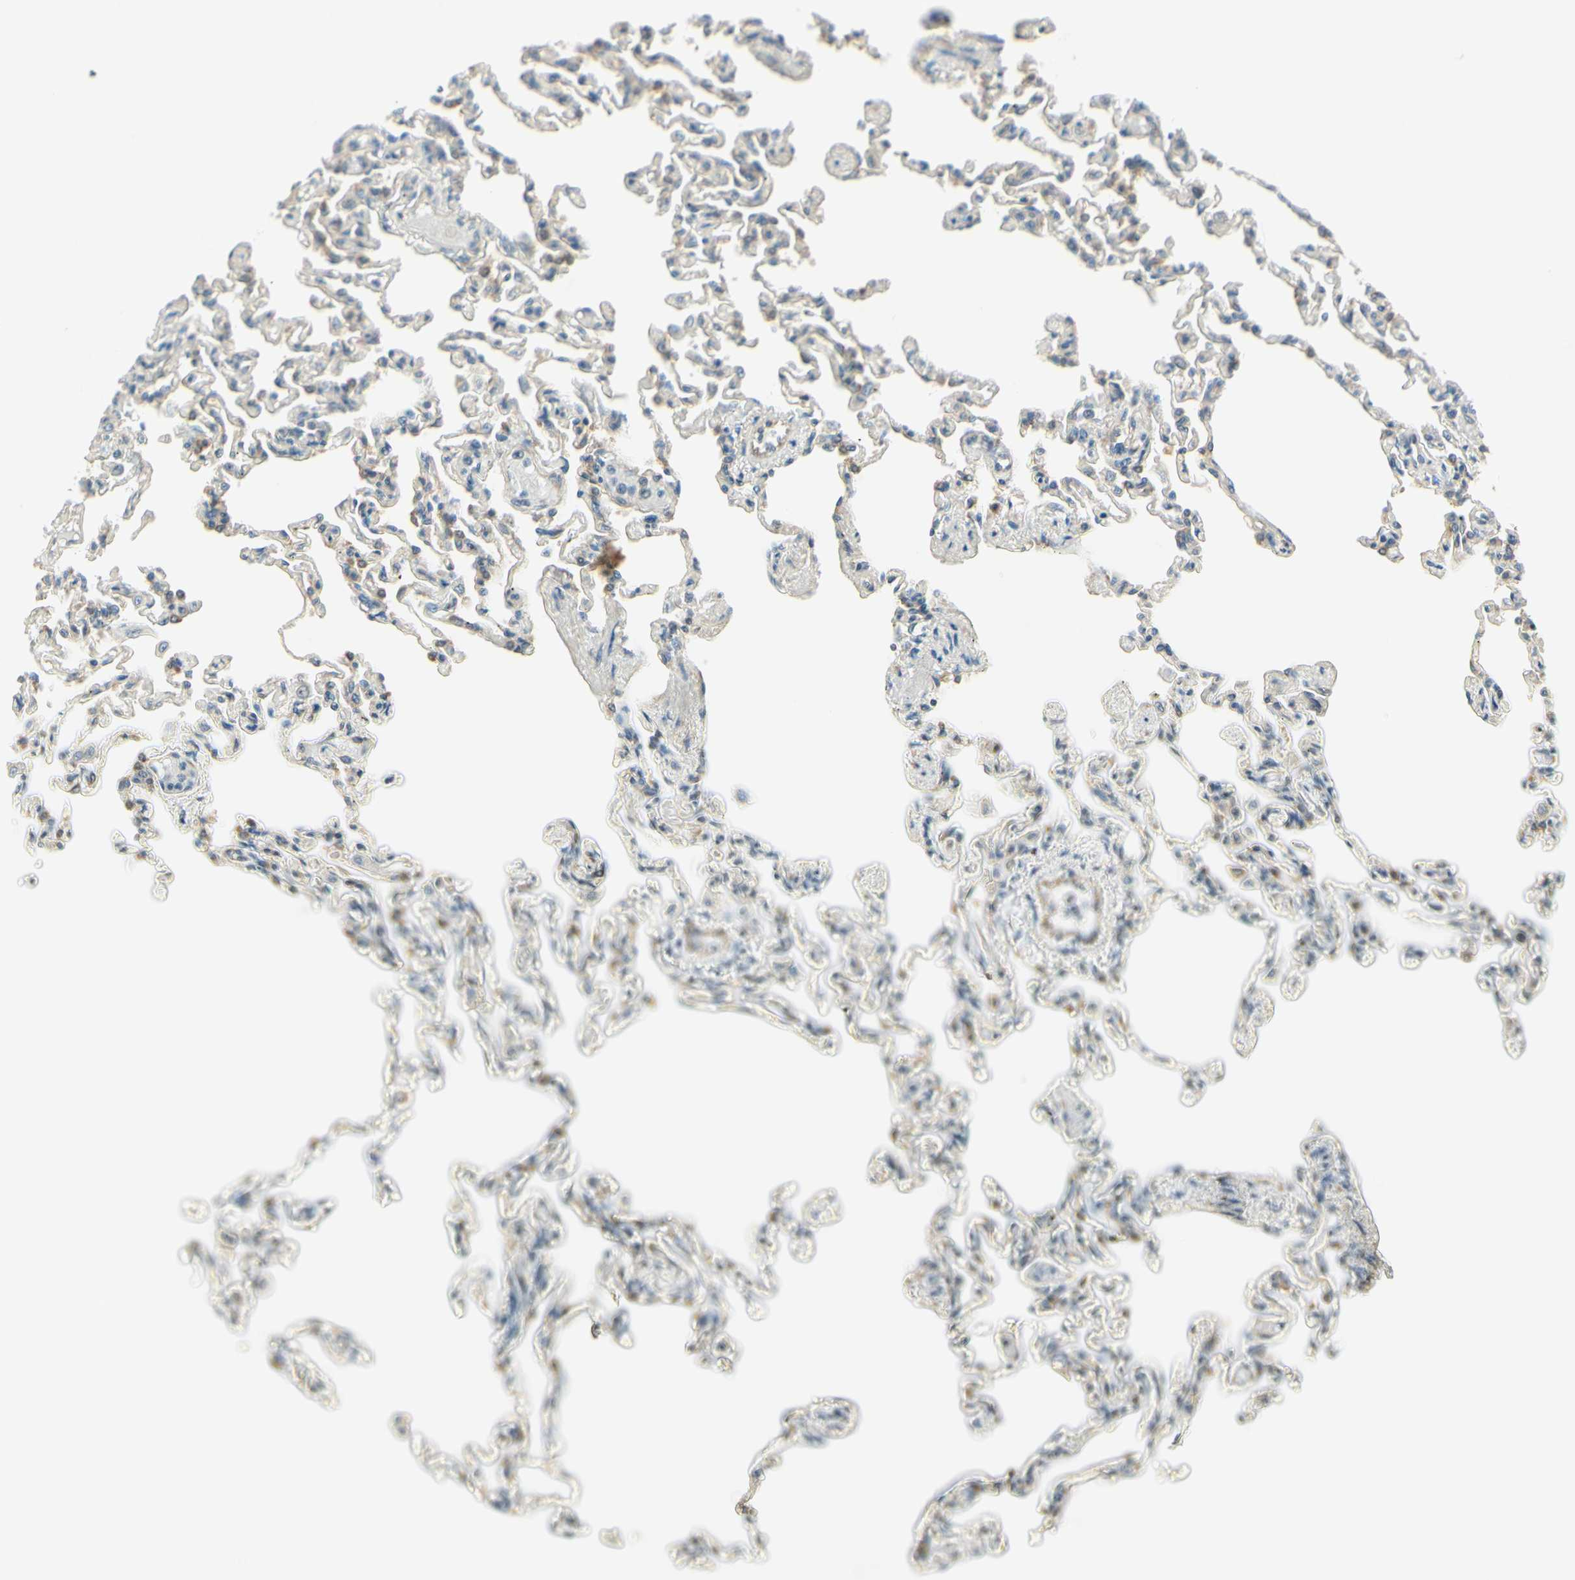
{"staining": {"intensity": "moderate", "quantity": "25%-75%", "location": "cytoplasmic/membranous"}, "tissue": "lung", "cell_type": "Alveolar cells", "image_type": "normal", "snomed": [{"axis": "morphology", "description": "Normal tissue, NOS"}, {"axis": "topography", "description": "Lung"}], "caption": "Lung stained for a protein (brown) exhibits moderate cytoplasmic/membranous positive positivity in approximately 25%-75% of alveolar cells.", "gene": "IGDCC4", "patient": {"sex": "male", "age": 21}}